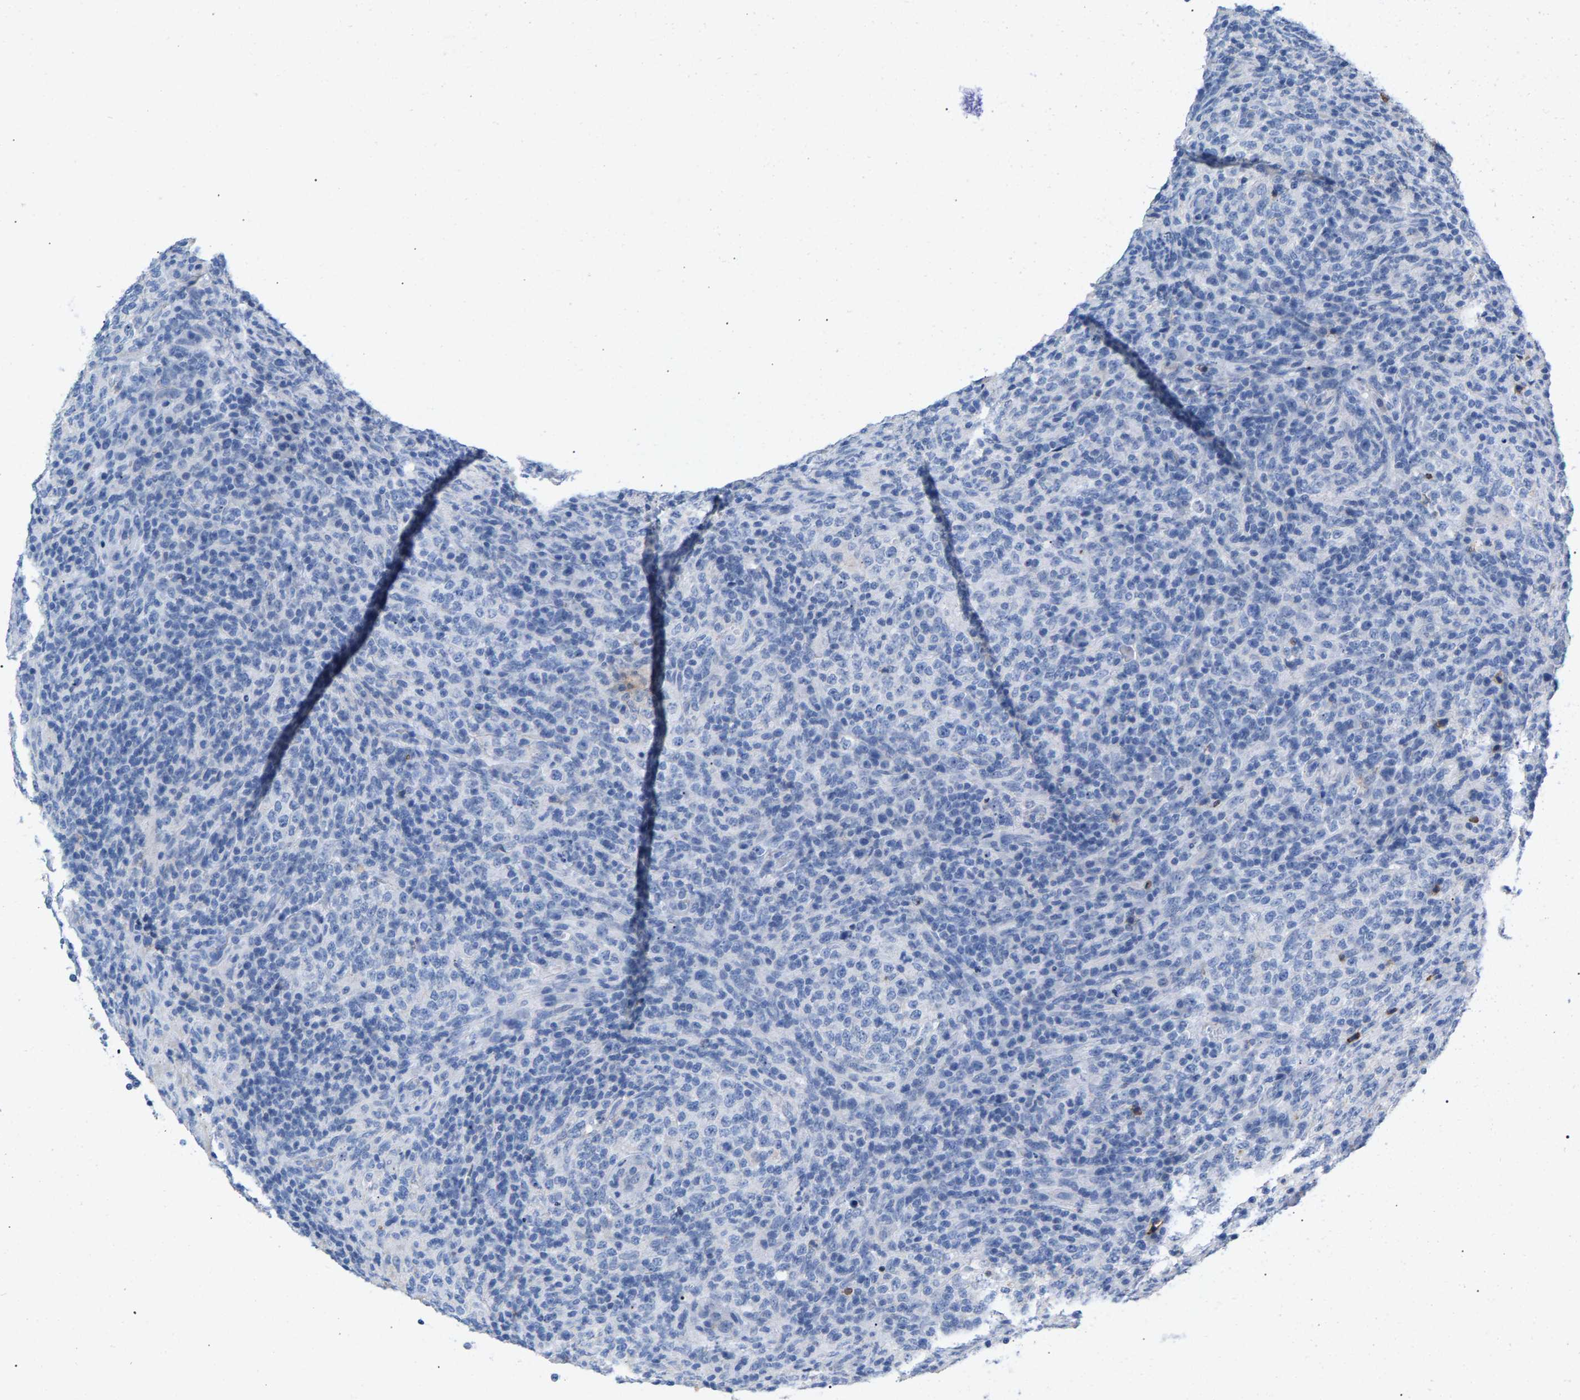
{"staining": {"intensity": "negative", "quantity": "none", "location": "none"}, "tissue": "lymphoma", "cell_type": "Tumor cells", "image_type": "cancer", "snomed": [{"axis": "morphology", "description": "Malignant lymphoma, non-Hodgkin's type, High grade"}, {"axis": "topography", "description": "Lymph node"}], "caption": "The immunohistochemistry (IHC) image has no significant positivity in tumor cells of lymphoma tissue.", "gene": "APOH", "patient": {"sex": "female", "age": 76}}